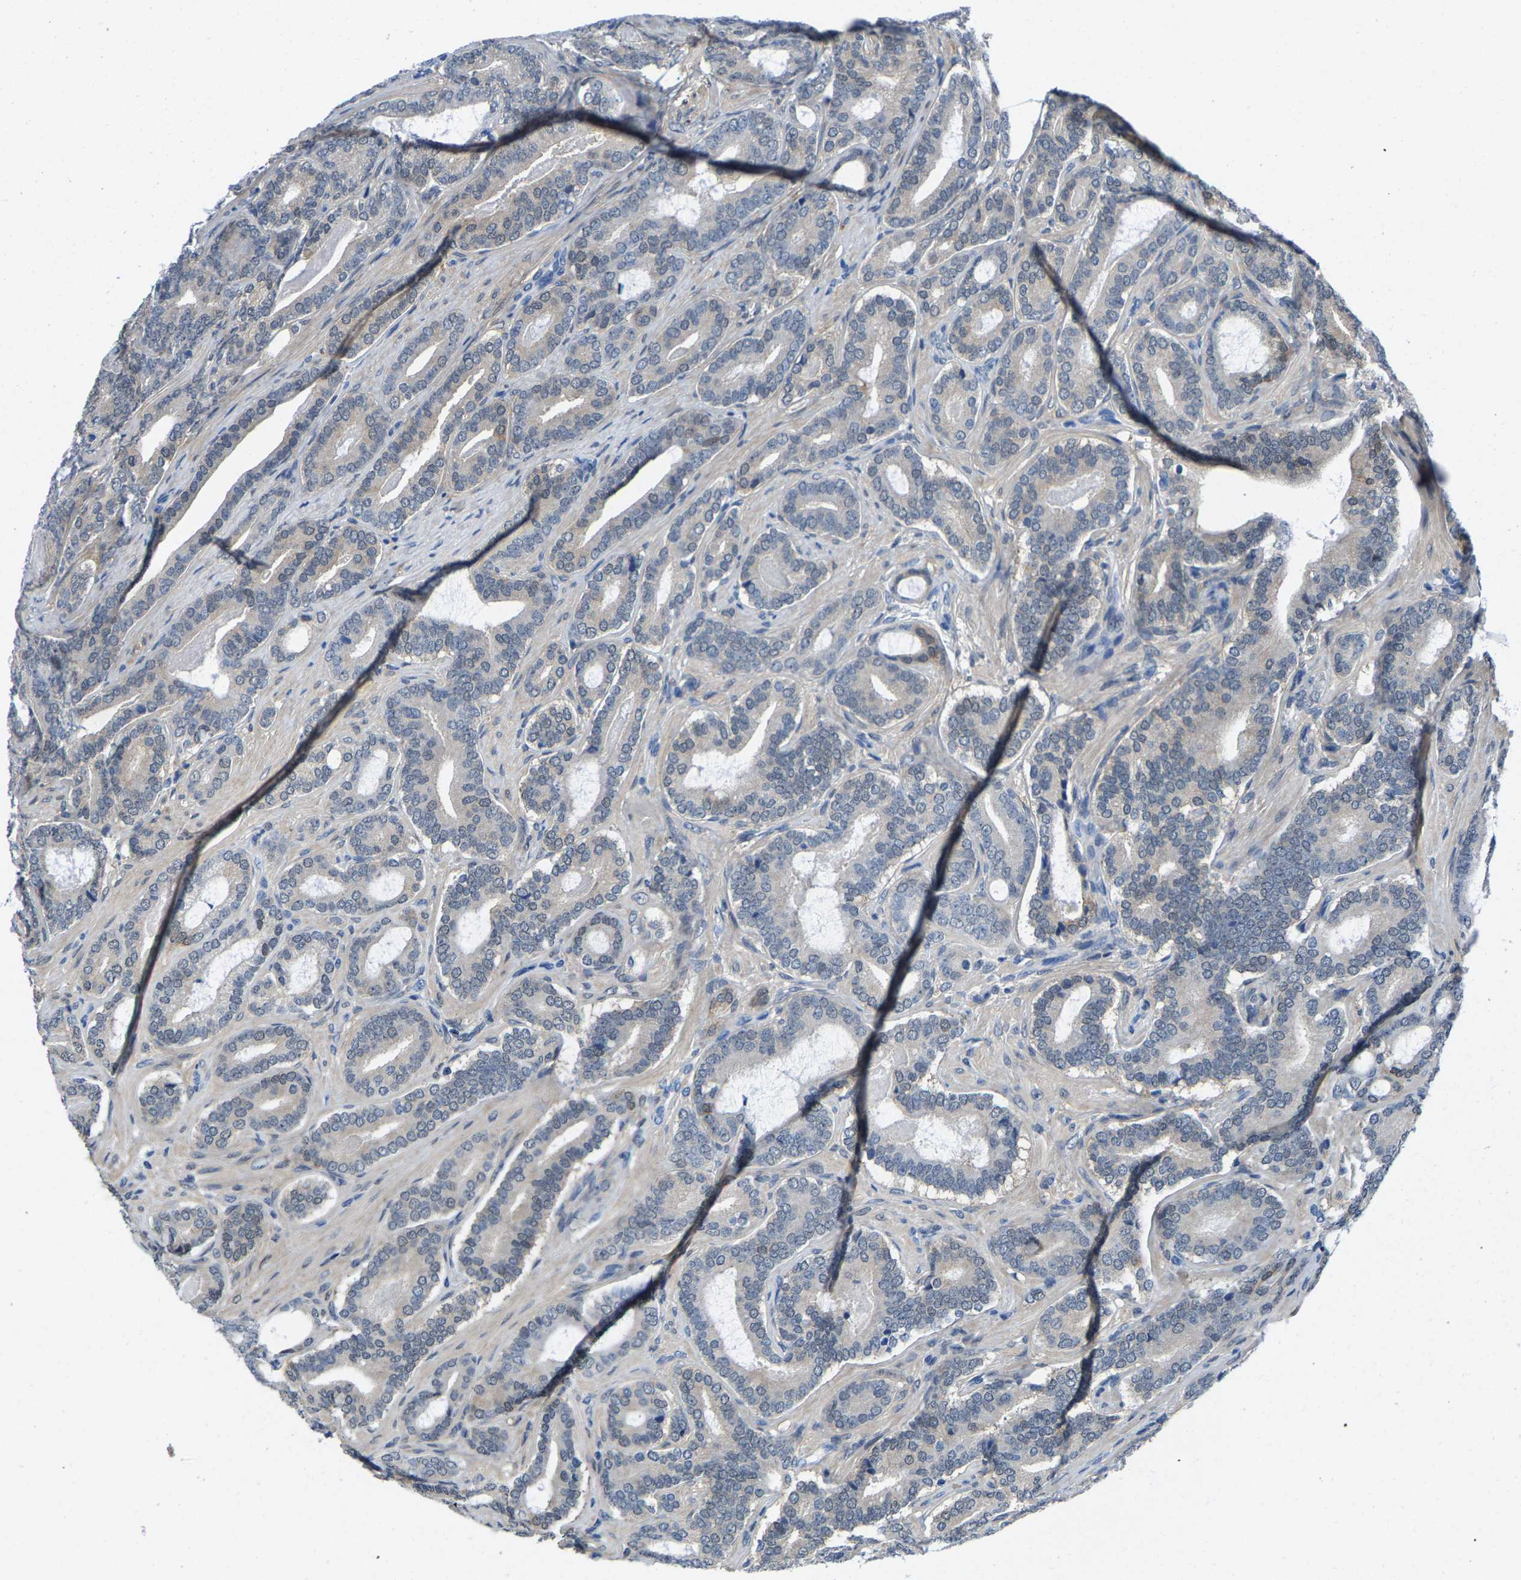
{"staining": {"intensity": "negative", "quantity": "none", "location": "none"}, "tissue": "prostate cancer", "cell_type": "Tumor cells", "image_type": "cancer", "snomed": [{"axis": "morphology", "description": "Adenocarcinoma, High grade"}, {"axis": "topography", "description": "Prostate"}], "caption": "This is an IHC histopathology image of prostate cancer. There is no expression in tumor cells.", "gene": "SSH3", "patient": {"sex": "male", "age": 60}}